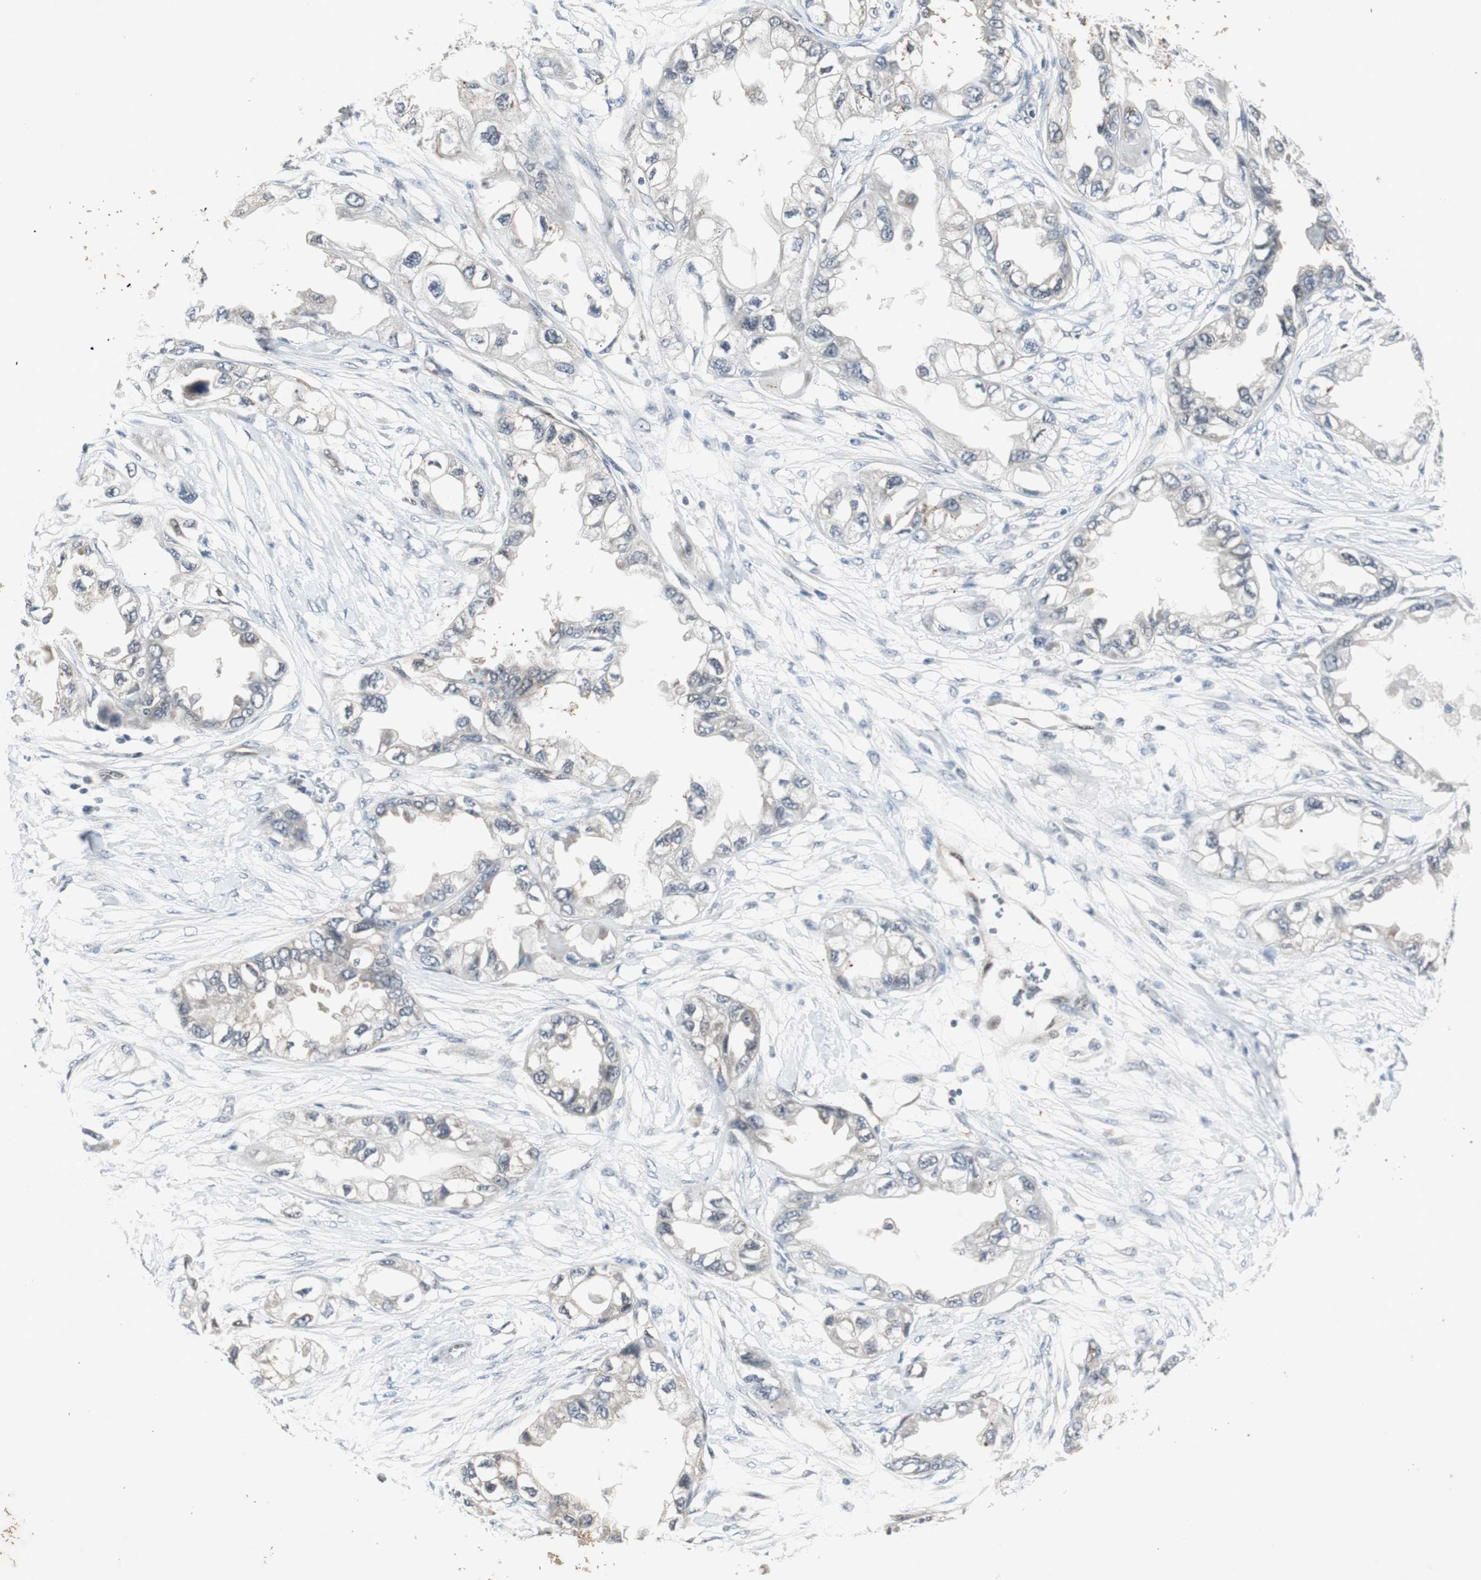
{"staining": {"intensity": "weak", "quantity": "25%-75%", "location": "cytoplasmic/membranous"}, "tissue": "endometrial cancer", "cell_type": "Tumor cells", "image_type": "cancer", "snomed": [{"axis": "morphology", "description": "Adenocarcinoma, NOS"}, {"axis": "topography", "description": "Endometrium"}], "caption": "Weak cytoplasmic/membranous protein expression is identified in approximately 25%-75% of tumor cells in endometrial adenocarcinoma.", "gene": "SMAD1", "patient": {"sex": "female", "age": 67}}